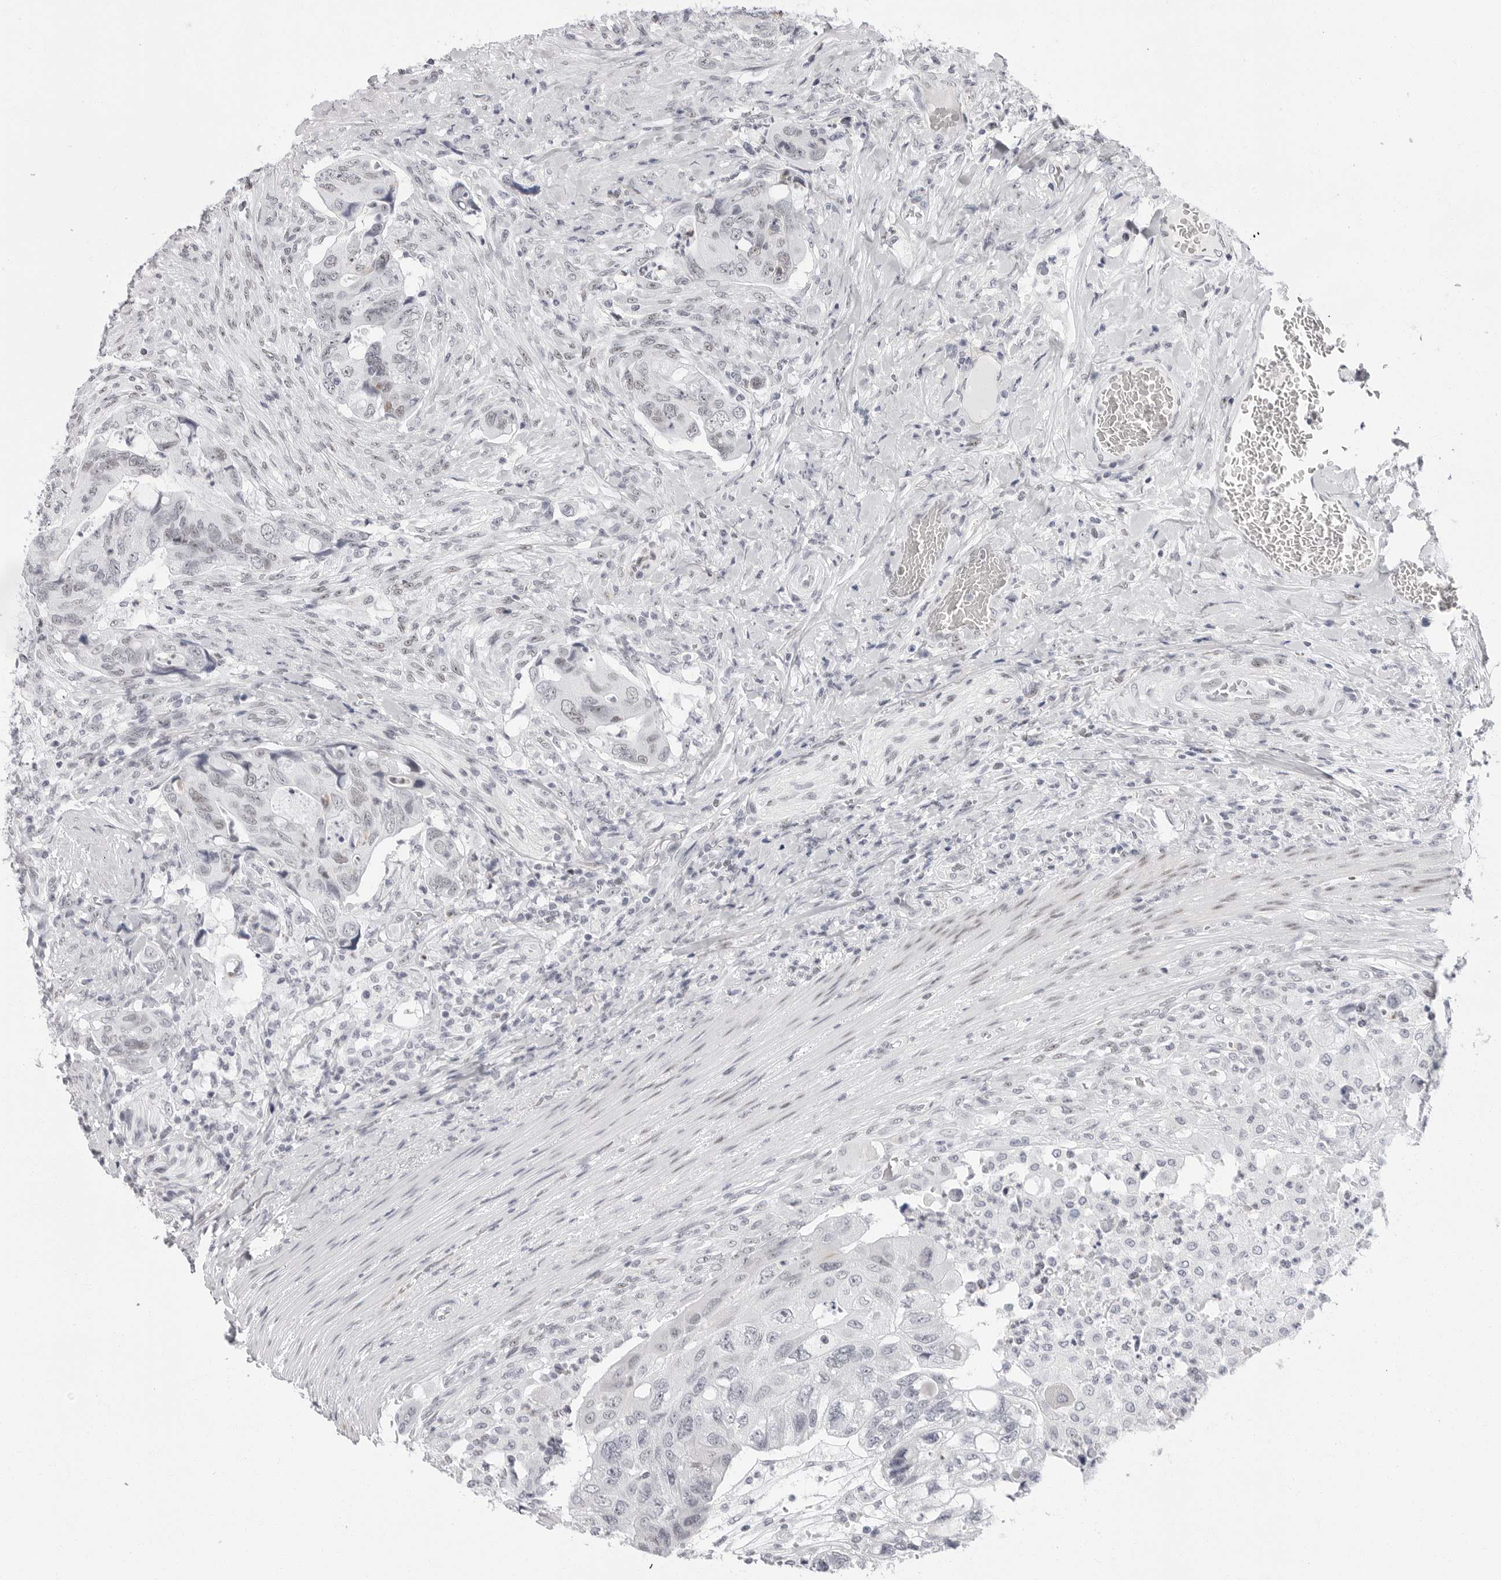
{"staining": {"intensity": "negative", "quantity": "none", "location": "none"}, "tissue": "colorectal cancer", "cell_type": "Tumor cells", "image_type": "cancer", "snomed": [{"axis": "morphology", "description": "Adenocarcinoma, NOS"}, {"axis": "topography", "description": "Rectum"}], "caption": "Immunohistochemistry (IHC) image of colorectal cancer stained for a protein (brown), which reveals no positivity in tumor cells.", "gene": "VEZF1", "patient": {"sex": "male", "age": 63}}